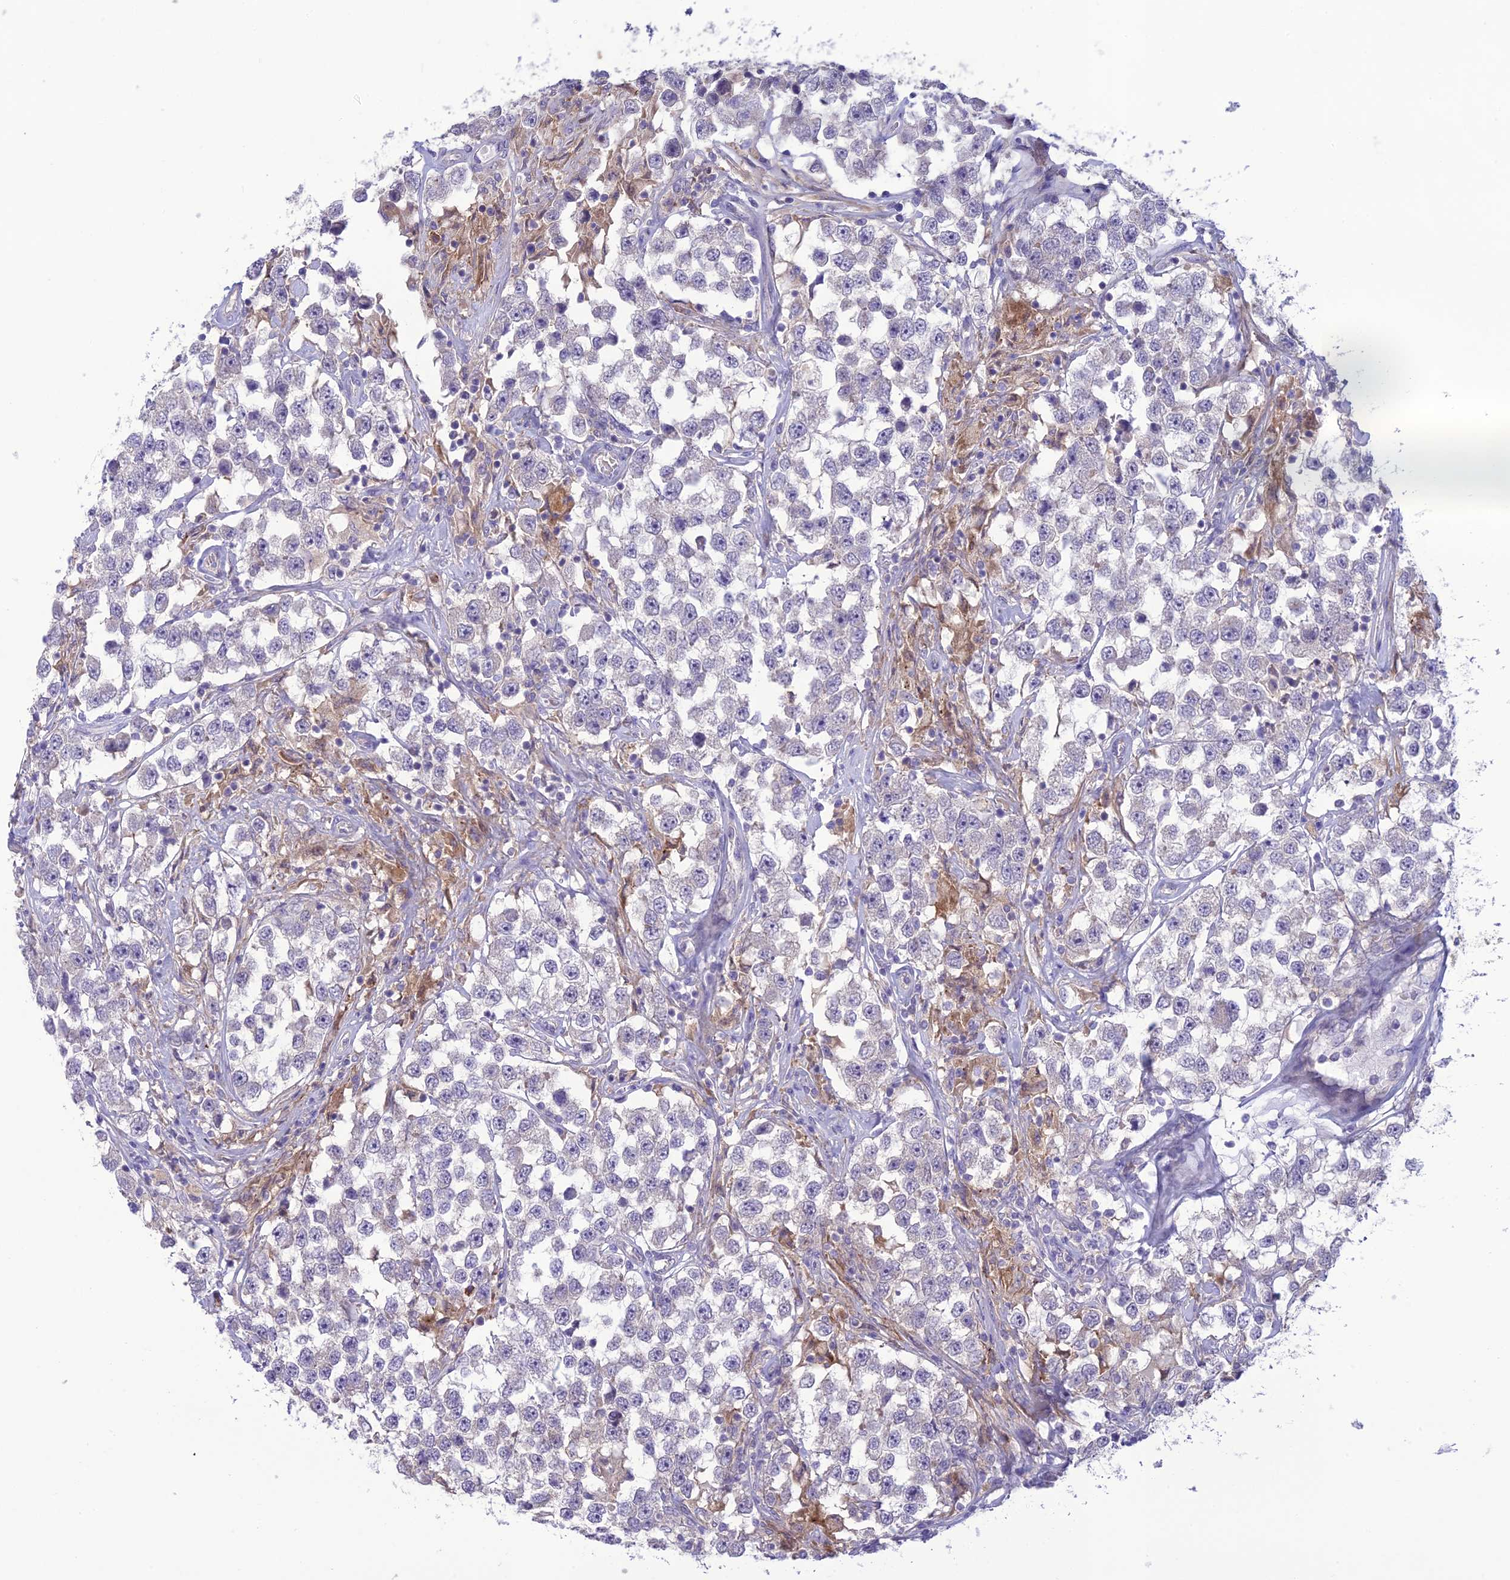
{"staining": {"intensity": "negative", "quantity": "none", "location": "none"}, "tissue": "testis cancer", "cell_type": "Tumor cells", "image_type": "cancer", "snomed": [{"axis": "morphology", "description": "Seminoma, NOS"}, {"axis": "topography", "description": "Testis"}], "caption": "This is a image of IHC staining of seminoma (testis), which shows no staining in tumor cells.", "gene": "ITGAE", "patient": {"sex": "male", "age": 46}}